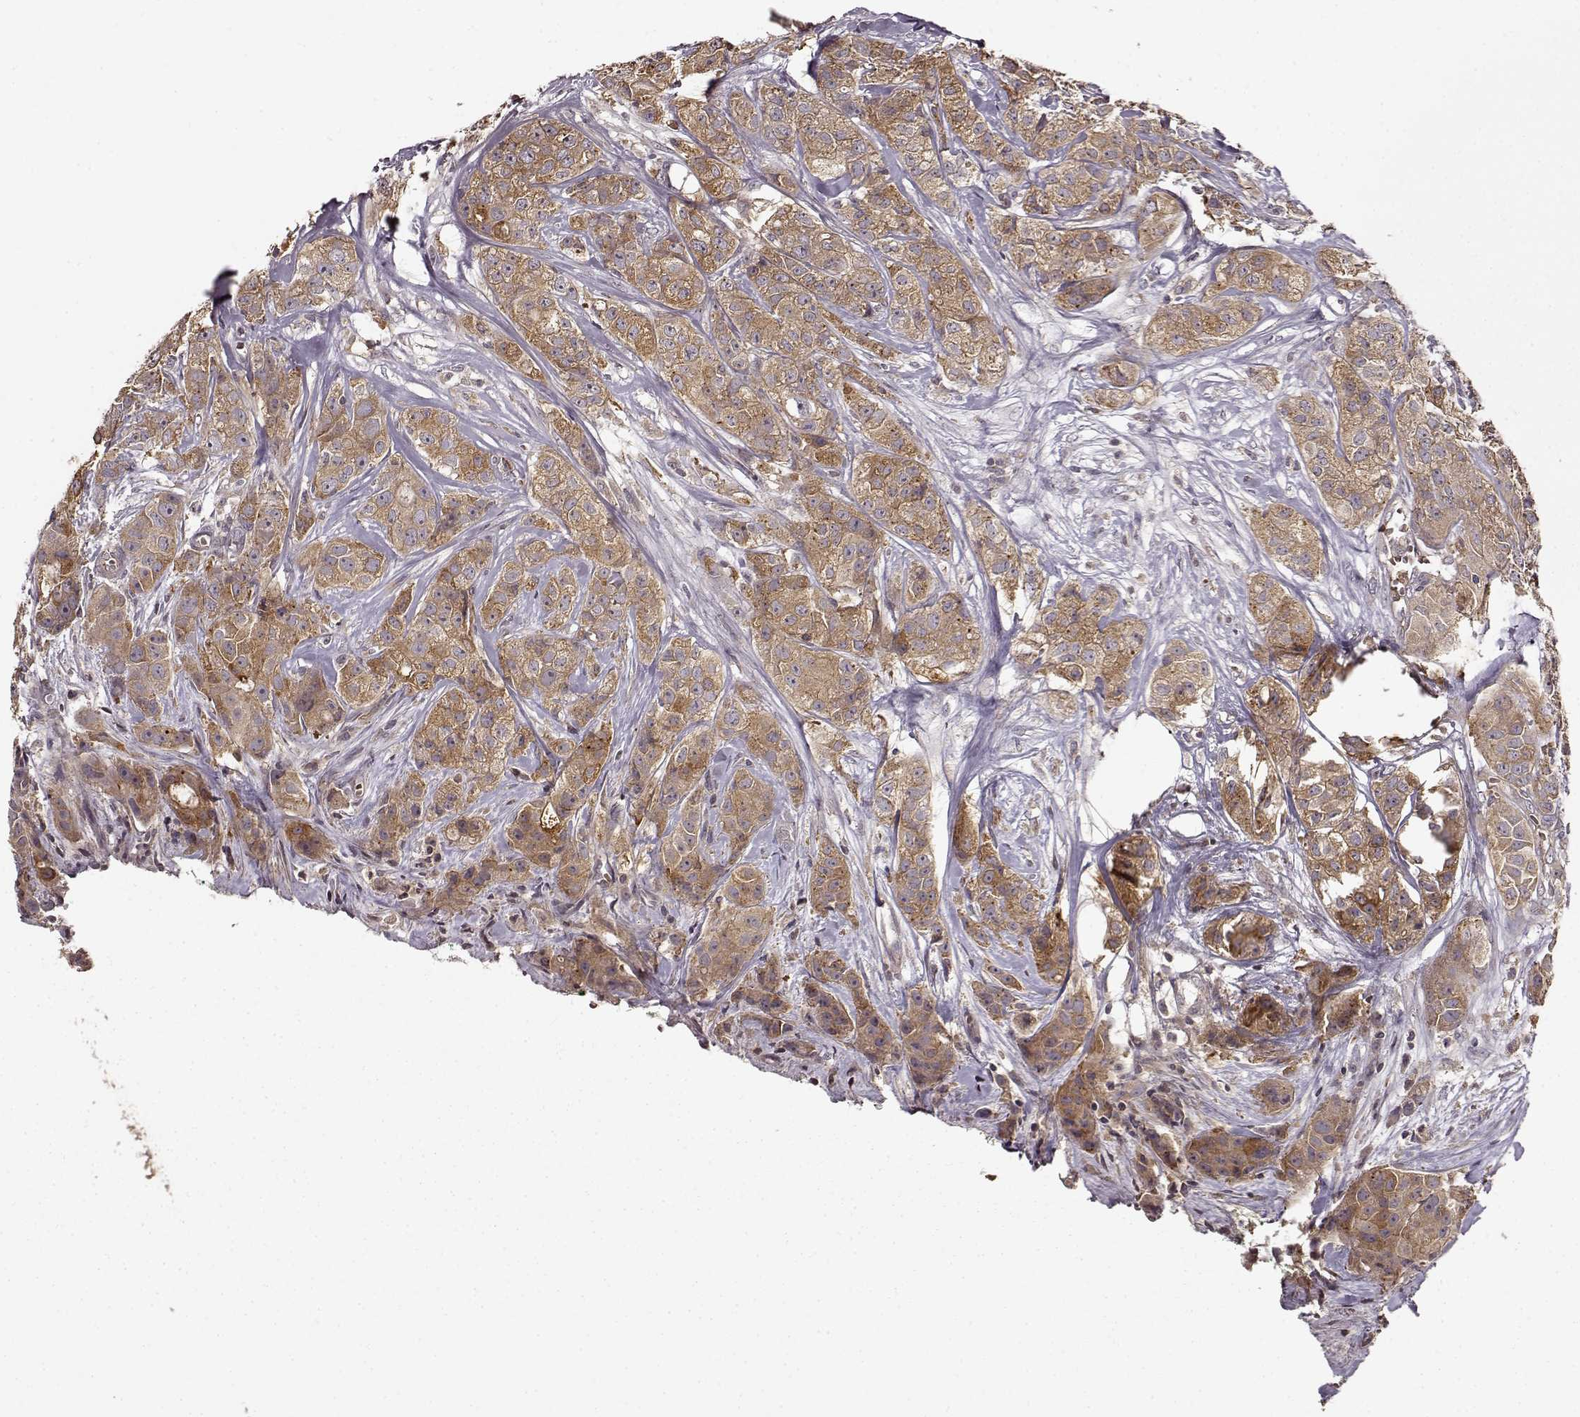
{"staining": {"intensity": "moderate", "quantity": ">75%", "location": "cytoplasmic/membranous"}, "tissue": "breast cancer", "cell_type": "Tumor cells", "image_type": "cancer", "snomed": [{"axis": "morphology", "description": "Duct carcinoma"}, {"axis": "topography", "description": "Breast"}], "caption": "Protein staining of breast invasive ductal carcinoma tissue displays moderate cytoplasmic/membranous expression in about >75% of tumor cells.", "gene": "IFRD2", "patient": {"sex": "female", "age": 43}}